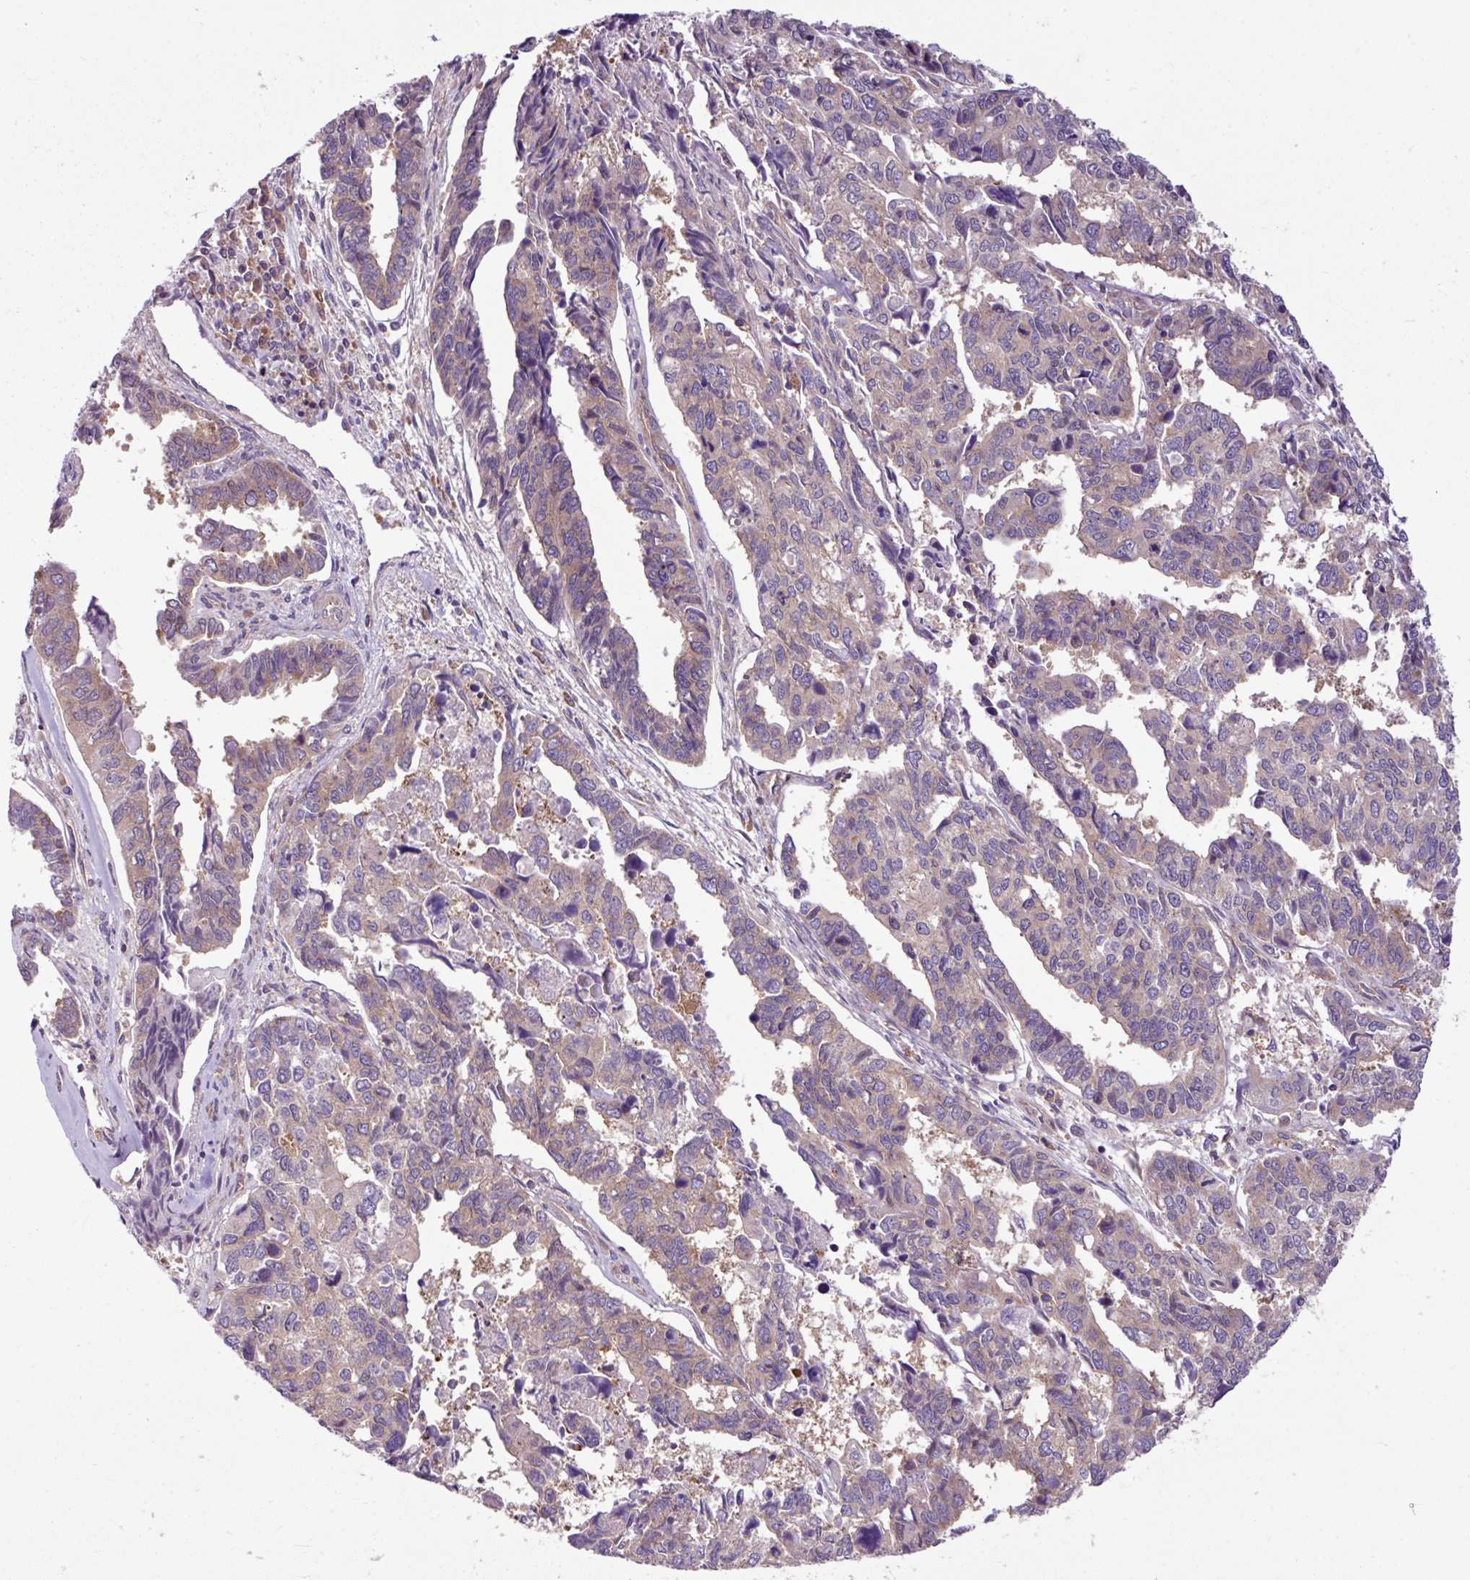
{"staining": {"intensity": "moderate", "quantity": ">75%", "location": "cytoplasmic/membranous"}, "tissue": "endometrial cancer", "cell_type": "Tumor cells", "image_type": "cancer", "snomed": [{"axis": "morphology", "description": "Adenocarcinoma, NOS"}, {"axis": "topography", "description": "Endometrium"}], "caption": "This photomicrograph demonstrates IHC staining of adenocarcinoma (endometrial), with medium moderate cytoplasmic/membranous staining in about >75% of tumor cells.", "gene": "MROH2A", "patient": {"sex": "female", "age": 73}}